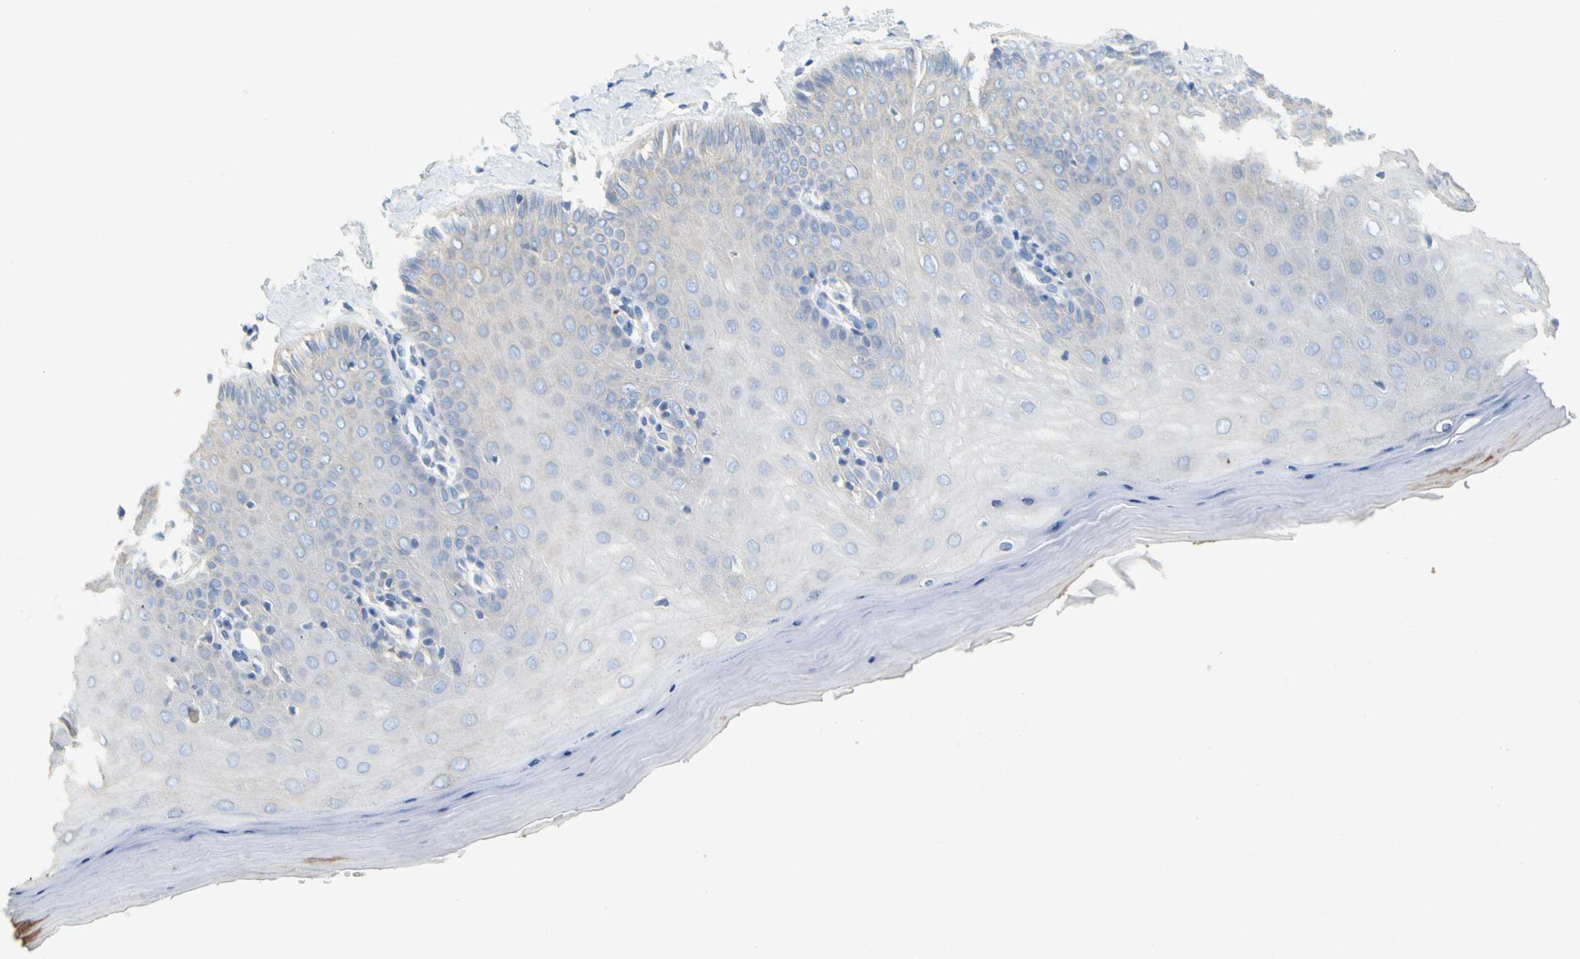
{"staining": {"intensity": "negative", "quantity": "none", "location": "none"}, "tissue": "cervix", "cell_type": "Squamous epithelial cells", "image_type": "normal", "snomed": [{"axis": "morphology", "description": "Normal tissue, NOS"}, {"axis": "topography", "description": "Cervix"}], "caption": "Immunohistochemical staining of normal cervix demonstrates no significant staining in squamous epithelial cells. (Brightfield microscopy of DAB immunohistochemistry at high magnification).", "gene": "ENSG00000288796", "patient": {"sex": "female", "age": 55}}